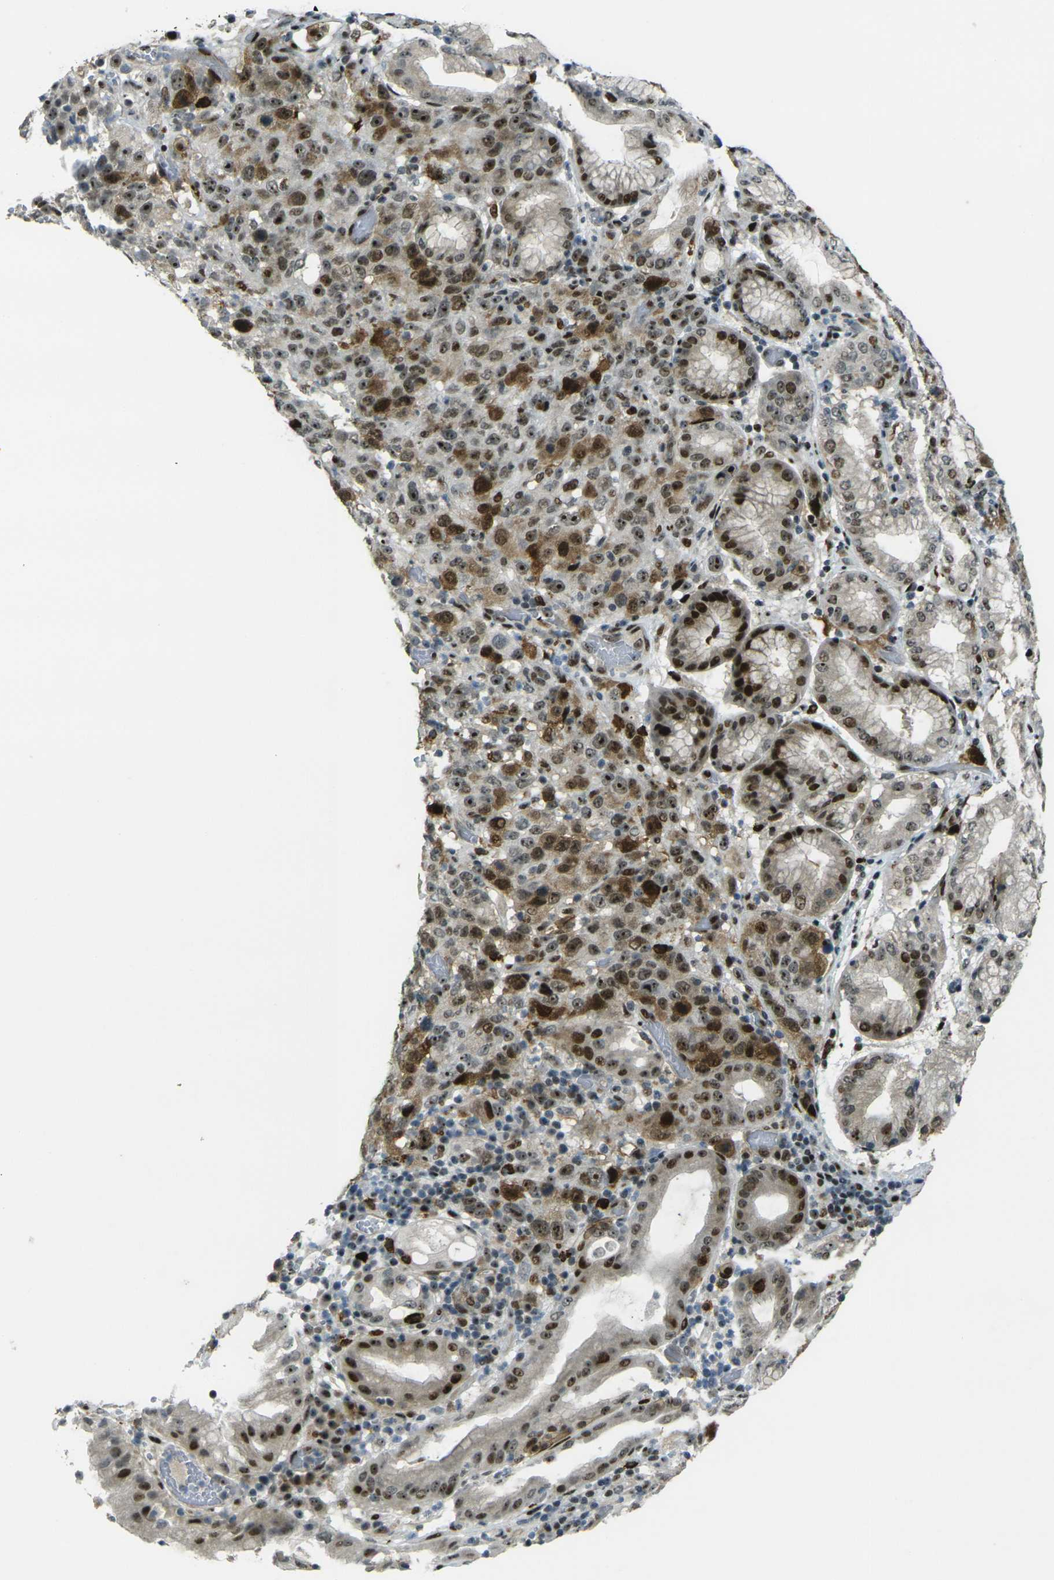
{"staining": {"intensity": "strong", "quantity": ">75%", "location": "cytoplasmic/membranous,nuclear"}, "tissue": "stomach cancer", "cell_type": "Tumor cells", "image_type": "cancer", "snomed": [{"axis": "morphology", "description": "Normal tissue, NOS"}, {"axis": "morphology", "description": "Adenocarcinoma, NOS"}, {"axis": "topography", "description": "Stomach"}], "caption": "Brown immunohistochemical staining in stomach adenocarcinoma shows strong cytoplasmic/membranous and nuclear positivity in approximately >75% of tumor cells.", "gene": "UBE2C", "patient": {"sex": "male", "age": 48}}